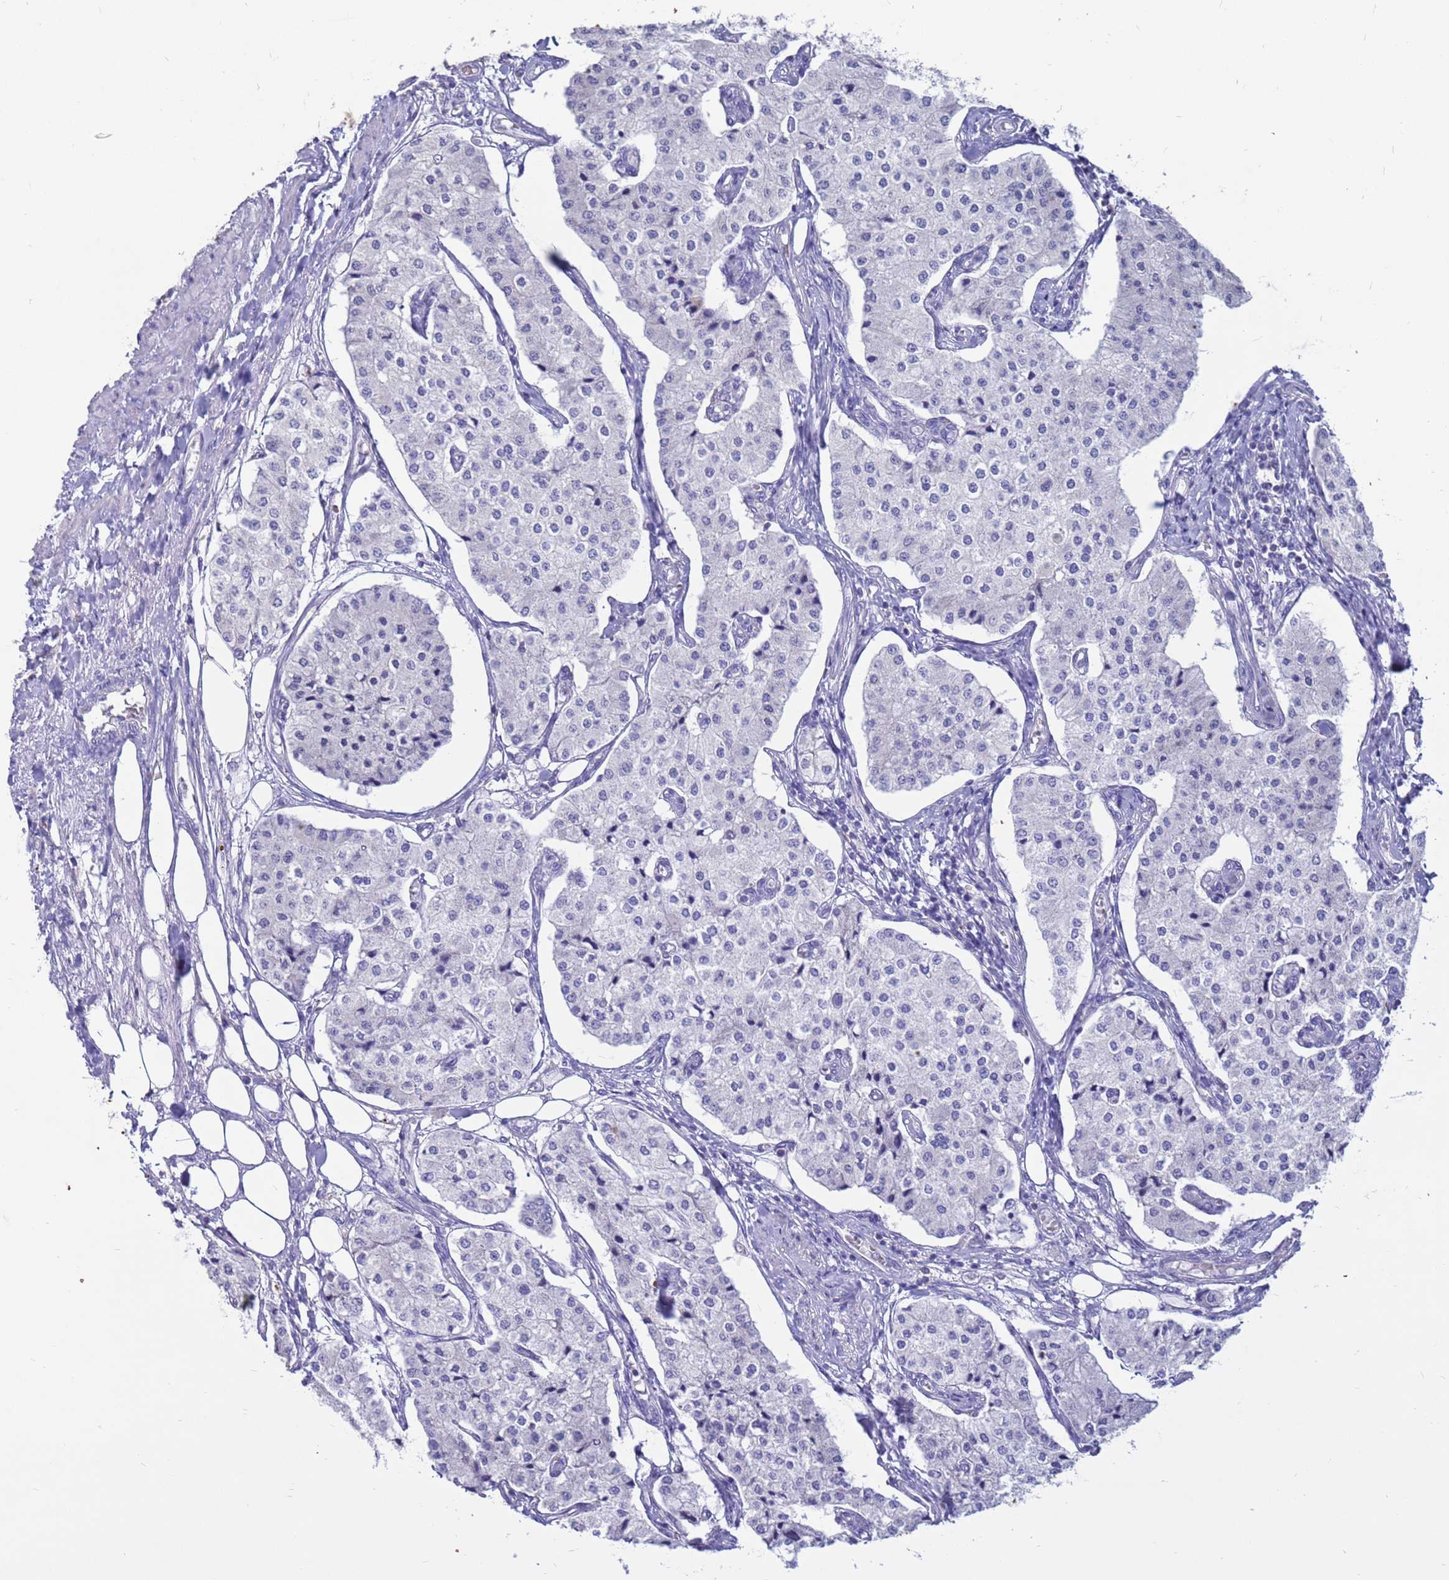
{"staining": {"intensity": "negative", "quantity": "none", "location": "none"}, "tissue": "carcinoid", "cell_type": "Tumor cells", "image_type": "cancer", "snomed": [{"axis": "morphology", "description": "Carcinoid, malignant, NOS"}, {"axis": "topography", "description": "Colon"}], "caption": "There is no significant expression in tumor cells of carcinoid.", "gene": "PDE10A", "patient": {"sex": "female", "age": 52}}